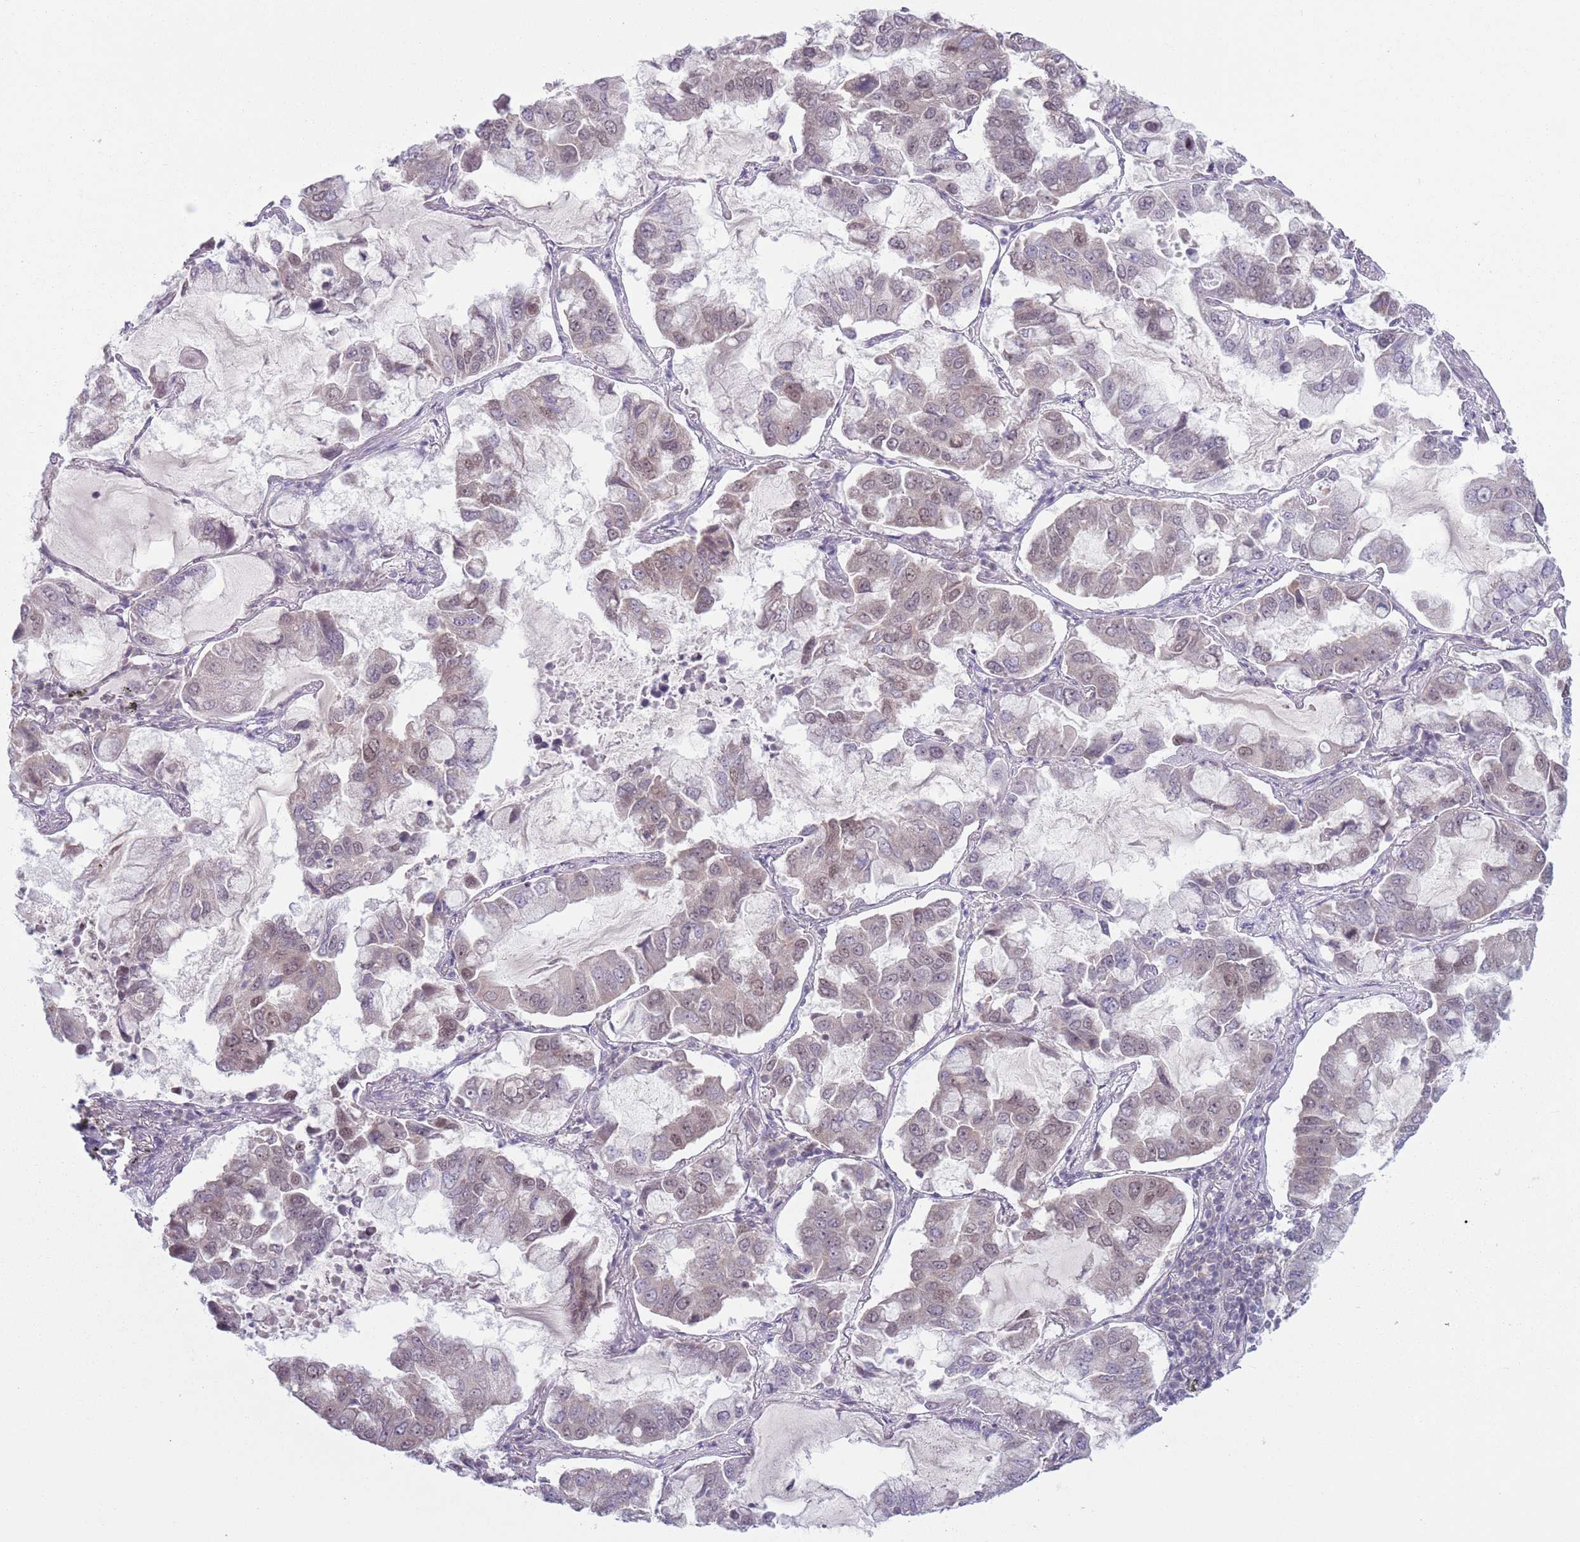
{"staining": {"intensity": "weak", "quantity": "<25%", "location": "nuclear"}, "tissue": "lung cancer", "cell_type": "Tumor cells", "image_type": "cancer", "snomed": [{"axis": "morphology", "description": "Adenocarcinoma, NOS"}, {"axis": "topography", "description": "Lung"}], "caption": "Tumor cells are negative for brown protein staining in lung cancer.", "gene": "MRPL34", "patient": {"sex": "male", "age": 64}}